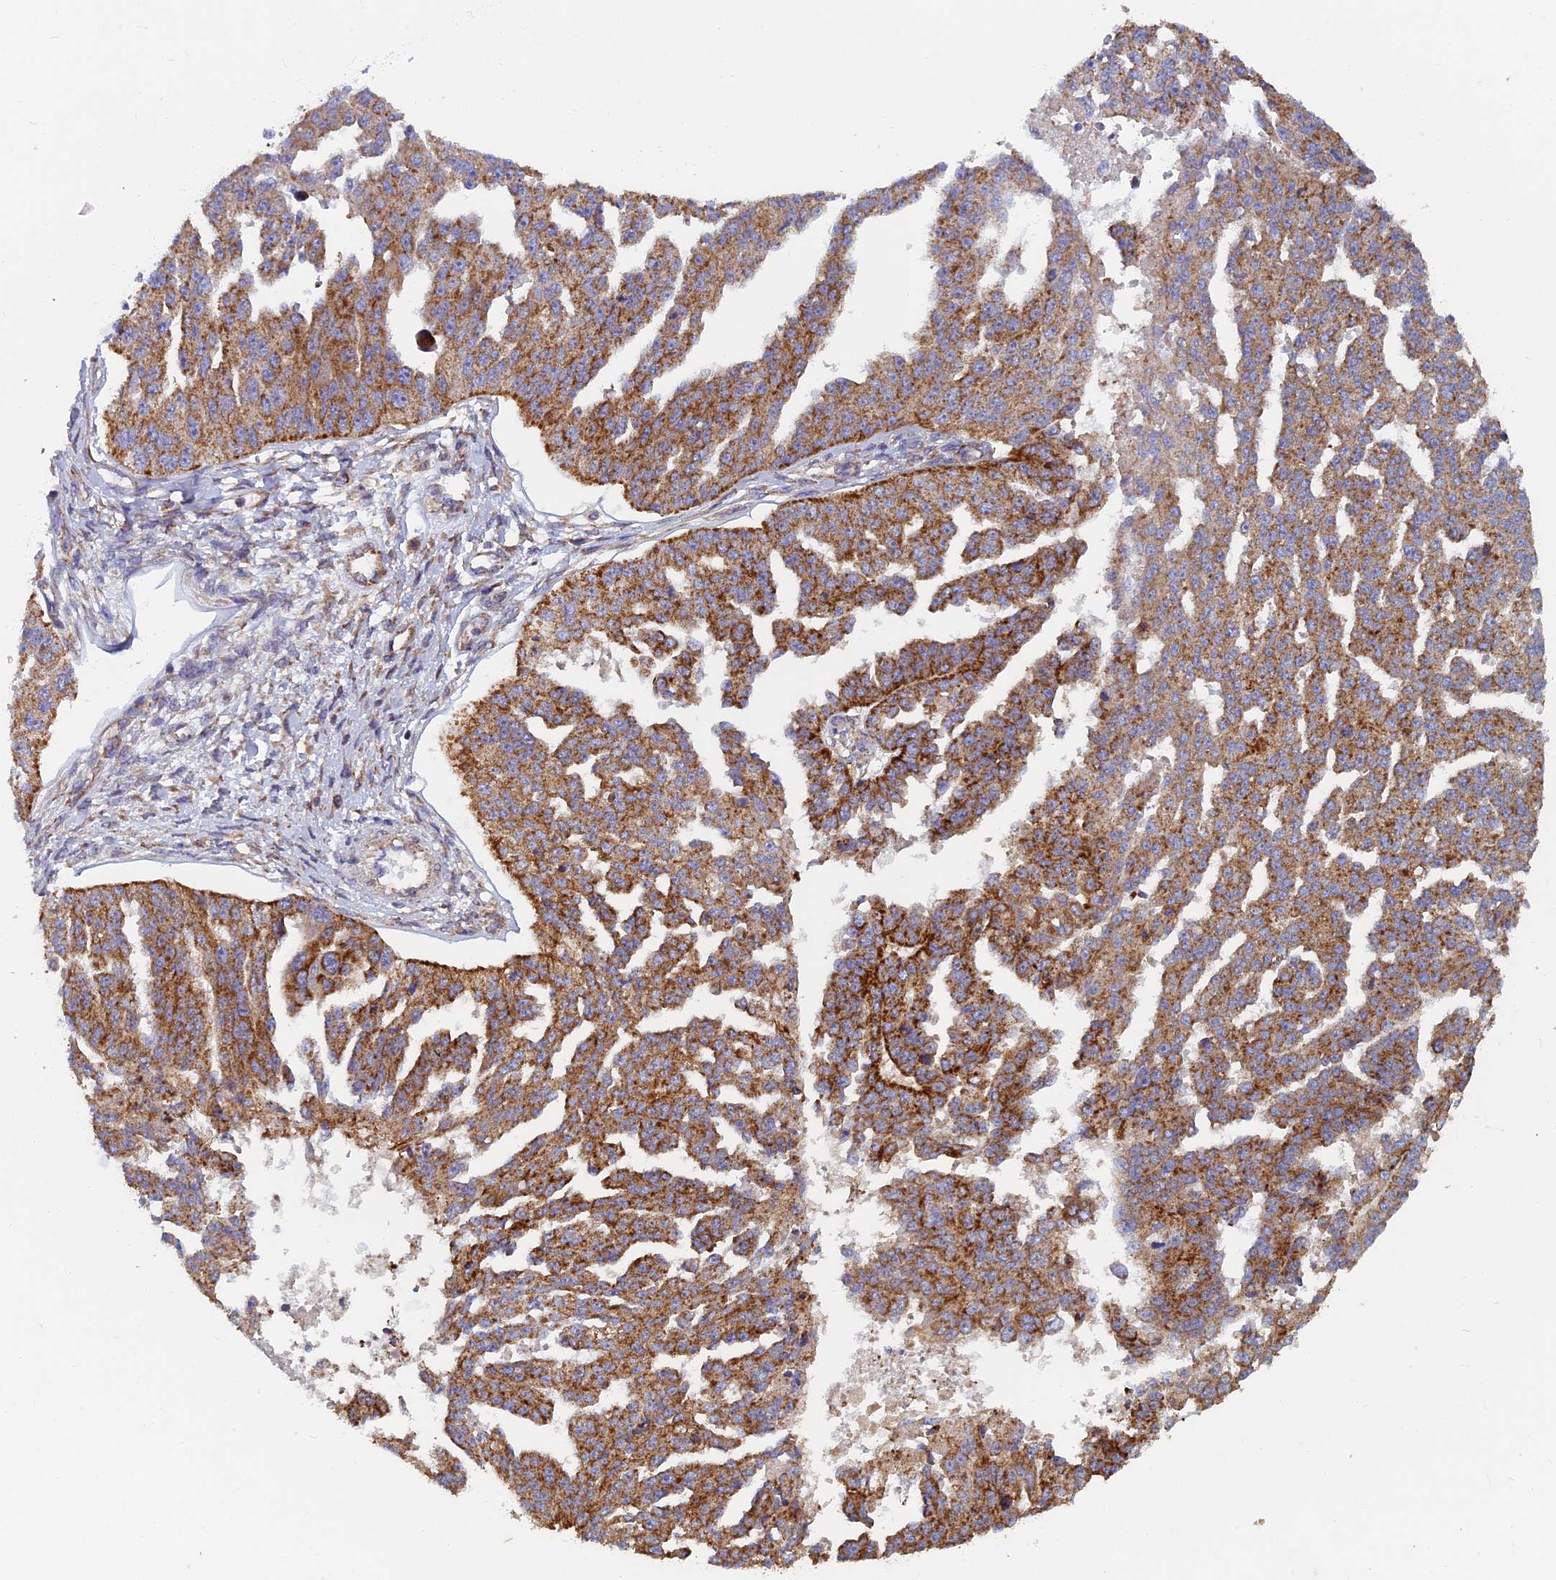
{"staining": {"intensity": "strong", "quantity": "25%-75%", "location": "cytoplasmic/membranous"}, "tissue": "ovarian cancer", "cell_type": "Tumor cells", "image_type": "cancer", "snomed": [{"axis": "morphology", "description": "Cystadenocarcinoma, serous, NOS"}, {"axis": "topography", "description": "Ovary"}], "caption": "Immunohistochemical staining of human ovarian serous cystadenocarcinoma demonstrates strong cytoplasmic/membranous protein staining in about 25%-75% of tumor cells. The staining was performed using DAB, with brown indicating positive protein expression. Nuclei are stained blue with hematoxylin.", "gene": "MRPS9", "patient": {"sex": "female", "age": 58}}